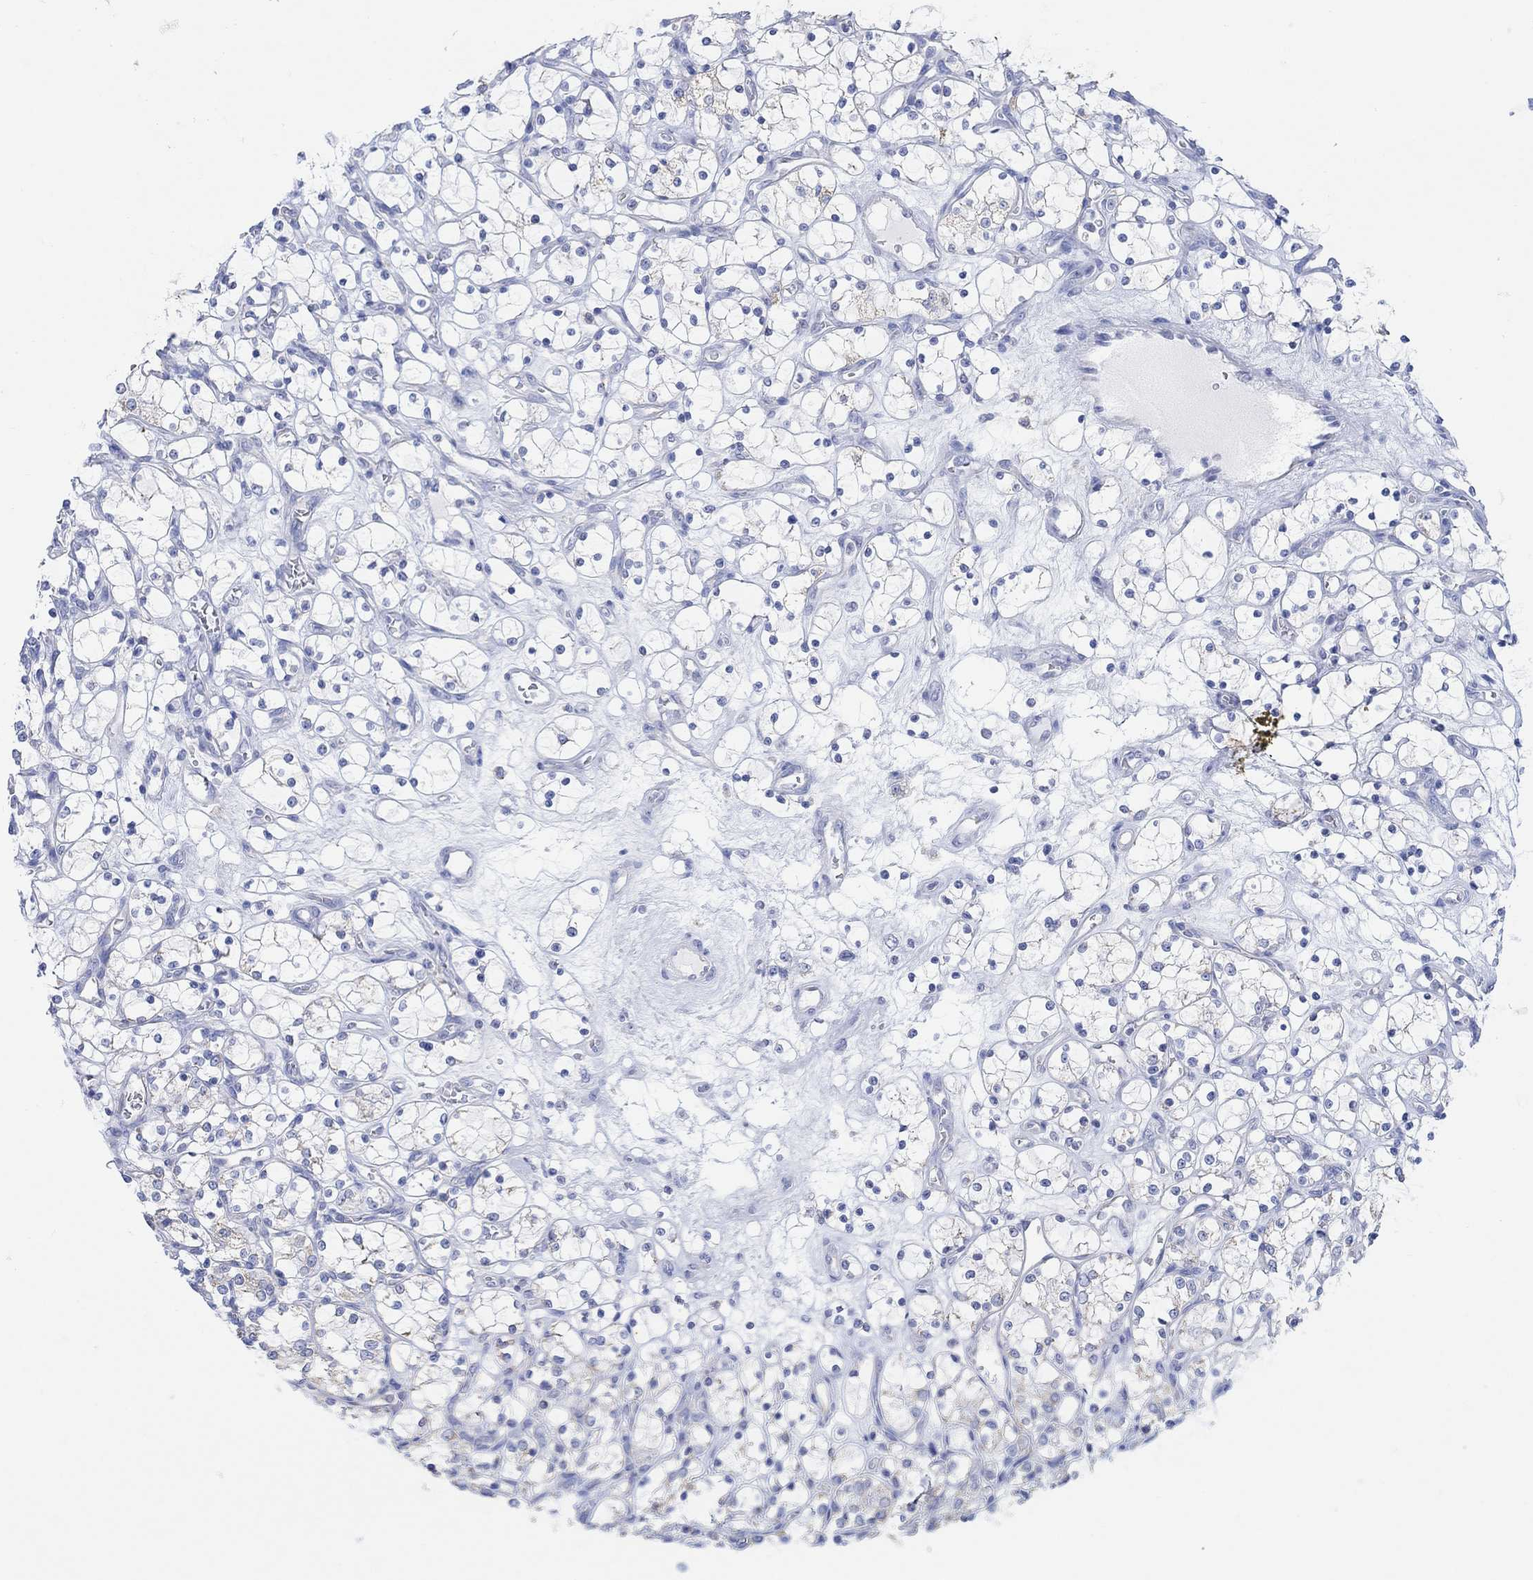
{"staining": {"intensity": "negative", "quantity": "none", "location": "none"}, "tissue": "renal cancer", "cell_type": "Tumor cells", "image_type": "cancer", "snomed": [{"axis": "morphology", "description": "Adenocarcinoma, NOS"}, {"axis": "topography", "description": "Kidney"}], "caption": "Image shows no protein staining in tumor cells of renal adenocarcinoma tissue. (DAB immunohistochemistry visualized using brightfield microscopy, high magnification).", "gene": "SYT12", "patient": {"sex": "female", "age": 69}}